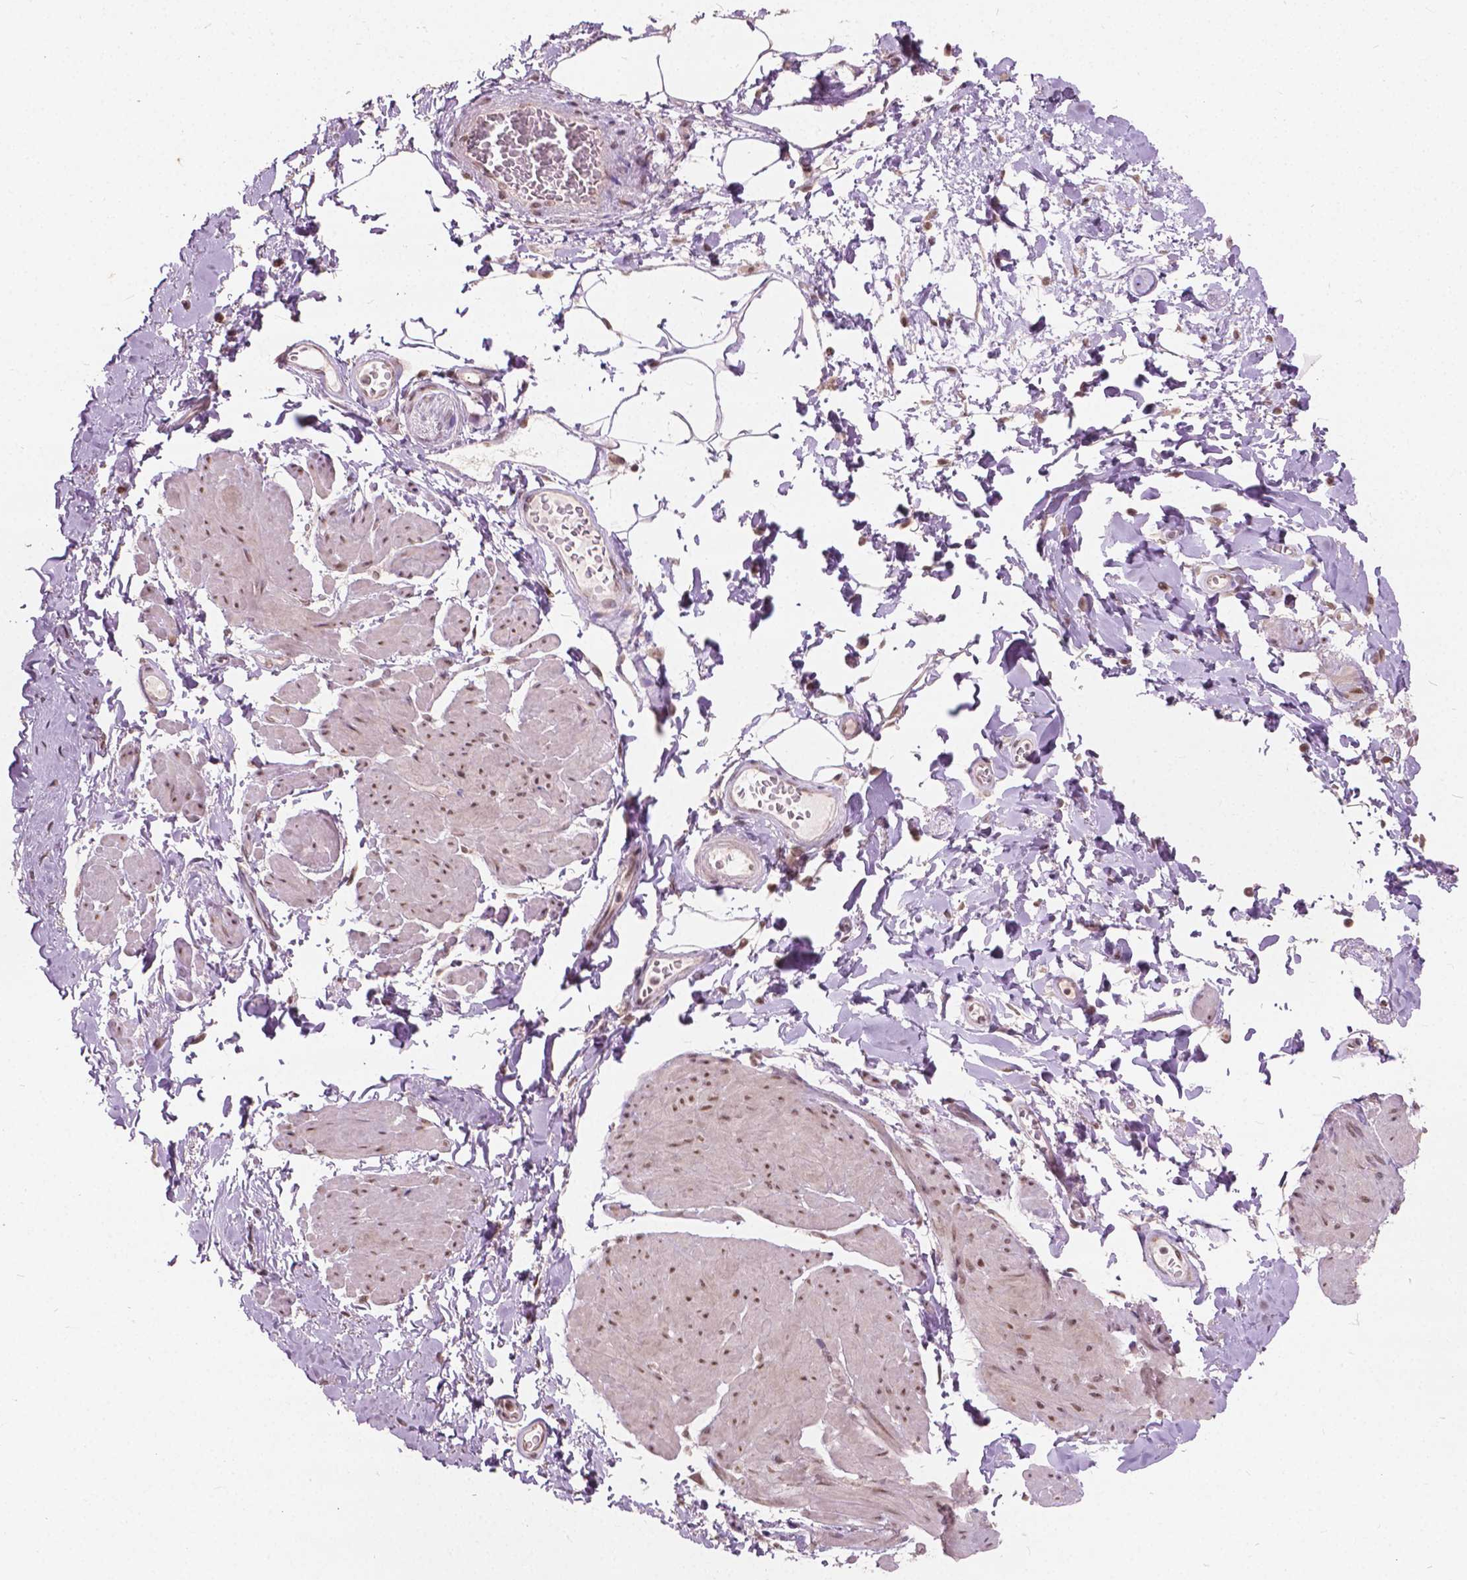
{"staining": {"intensity": "weak", "quantity": ">75%", "location": "nuclear"}, "tissue": "adipose tissue", "cell_type": "Adipocytes", "image_type": "normal", "snomed": [{"axis": "morphology", "description": "Normal tissue, NOS"}, {"axis": "topography", "description": "Urinary bladder"}, {"axis": "topography", "description": "Peripheral nerve tissue"}], "caption": "Protein expression analysis of benign adipose tissue shows weak nuclear positivity in about >75% of adipocytes. The staining was performed using DAB (3,3'-diaminobenzidine), with brown indicating positive protein expression. Nuclei are stained blue with hematoxylin.", "gene": "HOXA10", "patient": {"sex": "female", "age": 60}}